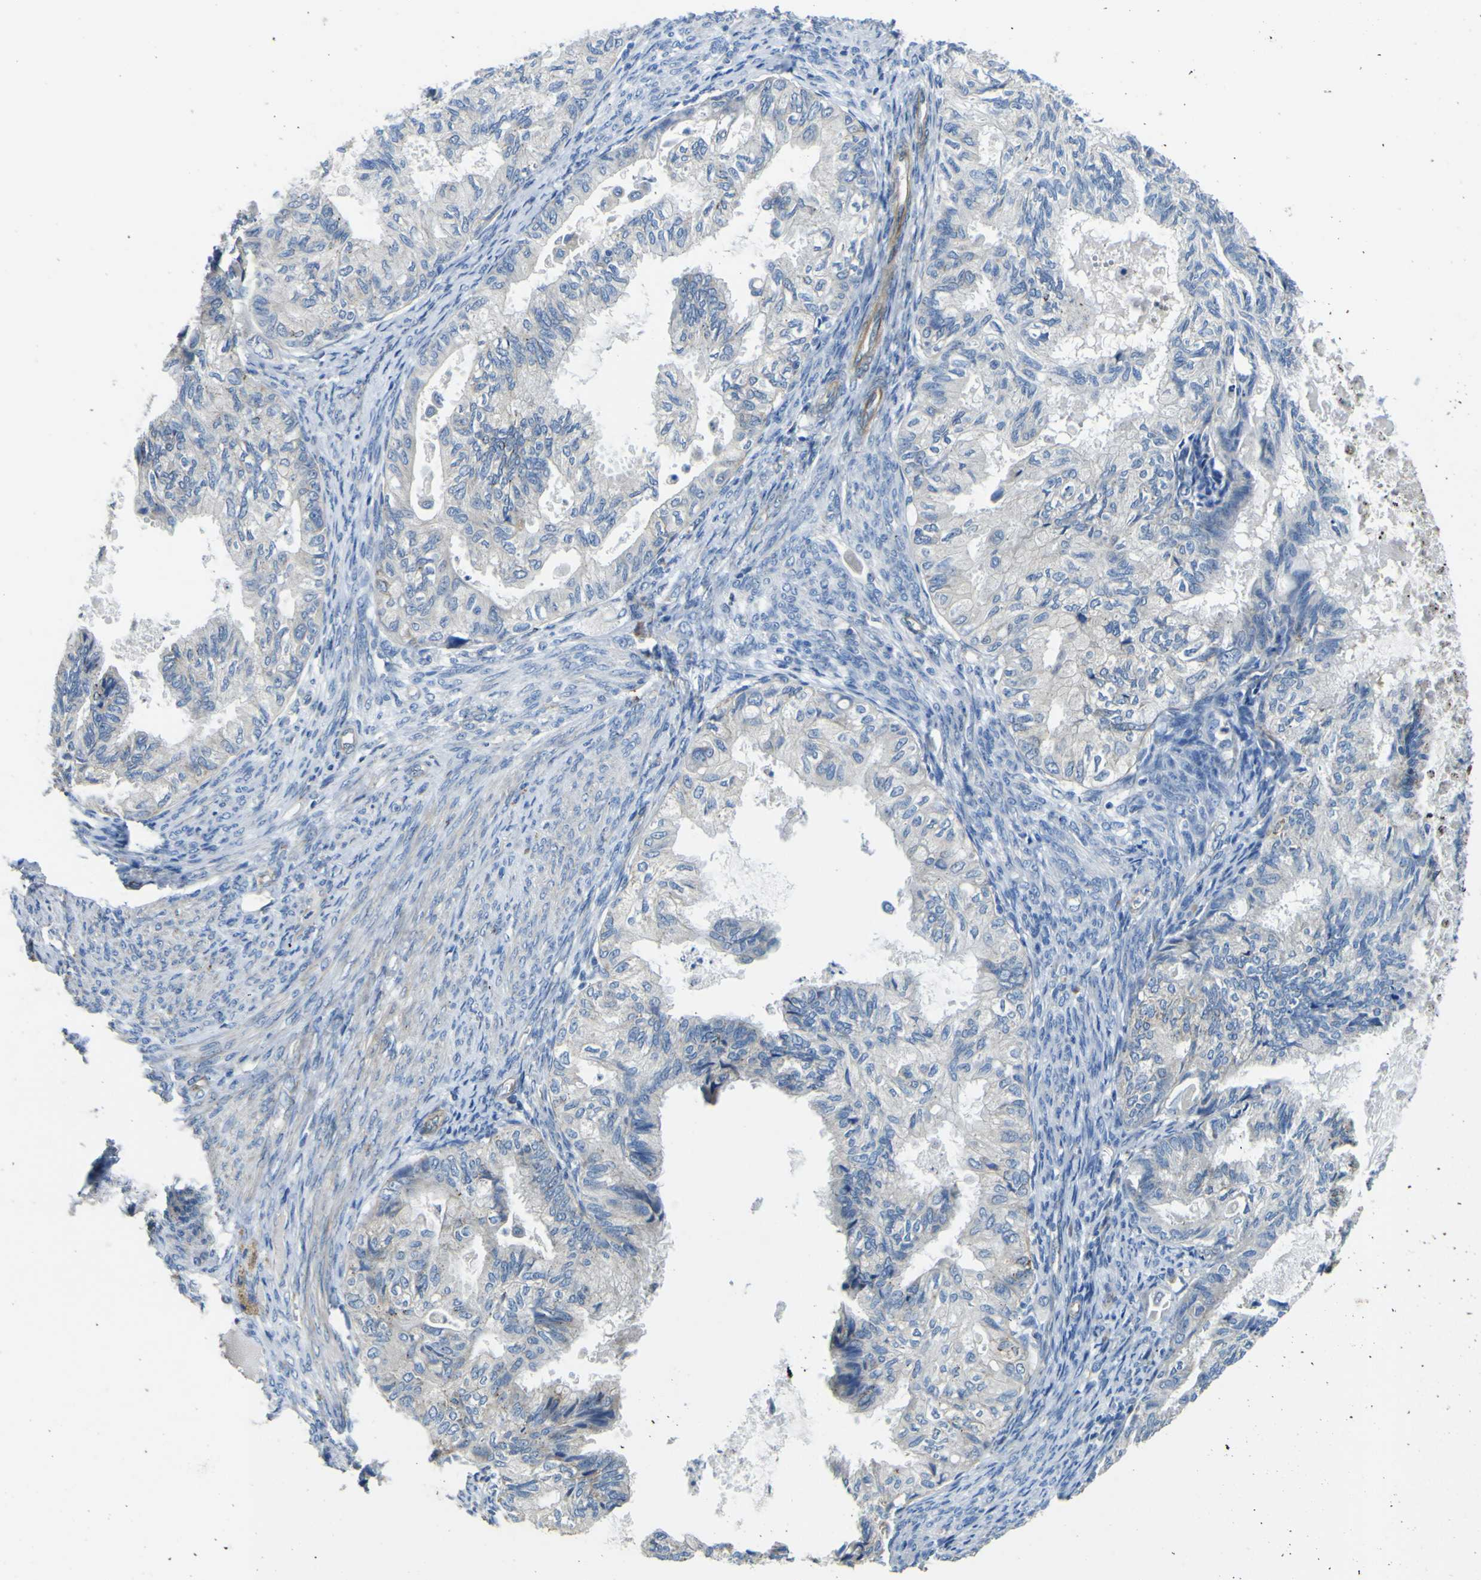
{"staining": {"intensity": "negative", "quantity": "none", "location": "none"}, "tissue": "cervical cancer", "cell_type": "Tumor cells", "image_type": "cancer", "snomed": [{"axis": "morphology", "description": "Normal tissue, NOS"}, {"axis": "morphology", "description": "Adenocarcinoma, NOS"}, {"axis": "topography", "description": "Cervix"}, {"axis": "topography", "description": "Endometrium"}], "caption": "Tumor cells show no significant staining in cervical cancer (adenocarcinoma). (DAB immunohistochemistry (IHC) visualized using brightfield microscopy, high magnification).", "gene": "ALDH18A1", "patient": {"sex": "female", "age": 86}}